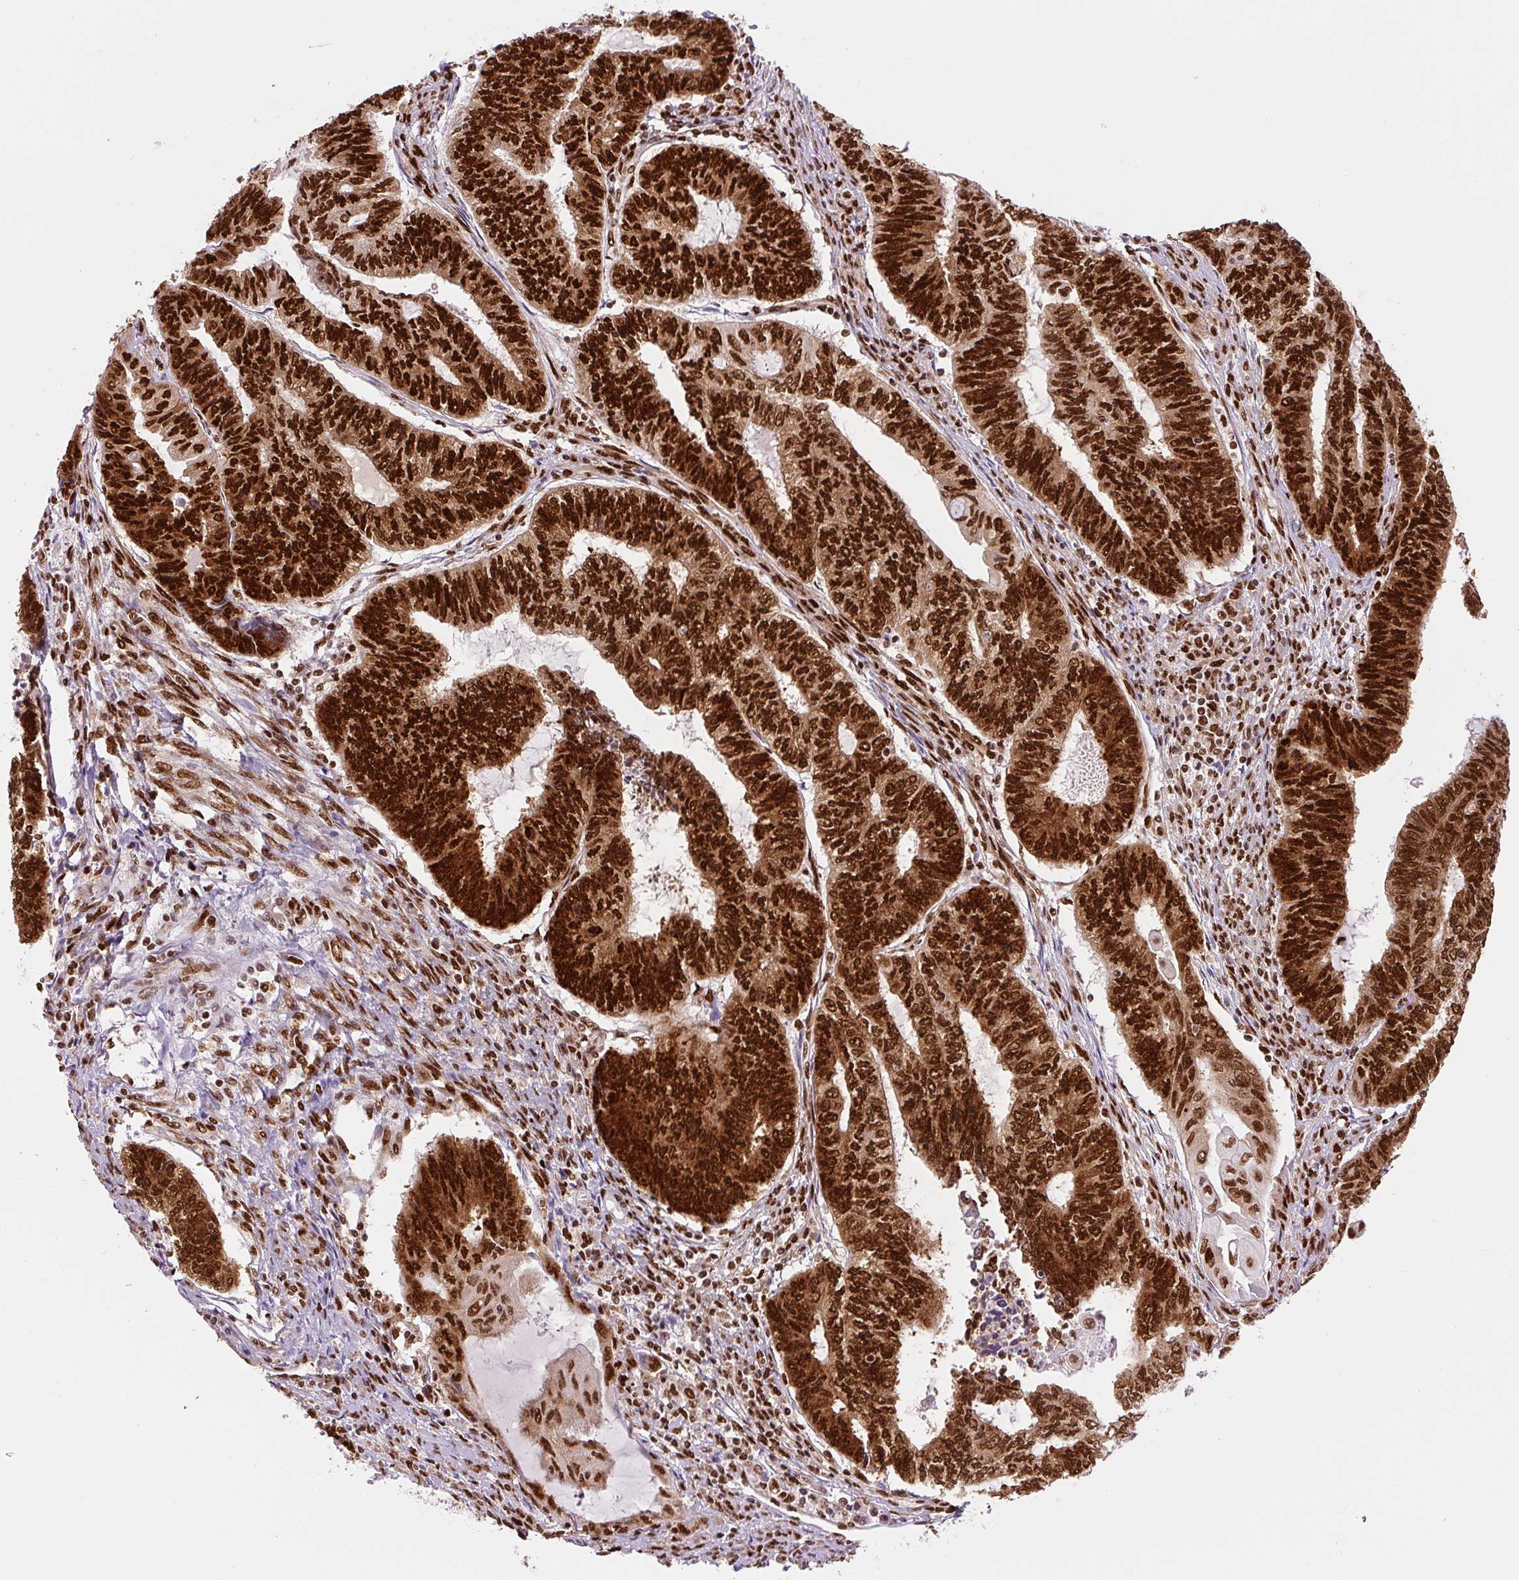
{"staining": {"intensity": "strong", "quantity": ">75%", "location": "nuclear"}, "tissue": "endometrial cancer", "cell_type": "Tumor cells", "image_type": "cancer", "snomed": [{"axis": "morphology", "description": "Adenocarcinoma, NOS"}, {"axis": "topography", "description": "Uterus"}, {"axis": "topography", "description": "Endometrium"}], "caption": "Immunohistochemistry staining of endometrial cancer (adenocarcinoma), which reveals high levels of strong nuclear staining in approximately >75% of tumor cells indicating strong nuclear protein positivity. The staining was performed using DAB (3,3'-diaminobenzidine) (brown) for protein detection and nuclei were counterstained in hematoxylin (blue).", "gene": "FUS", "patient": {"sex": "female", "age": 70}}